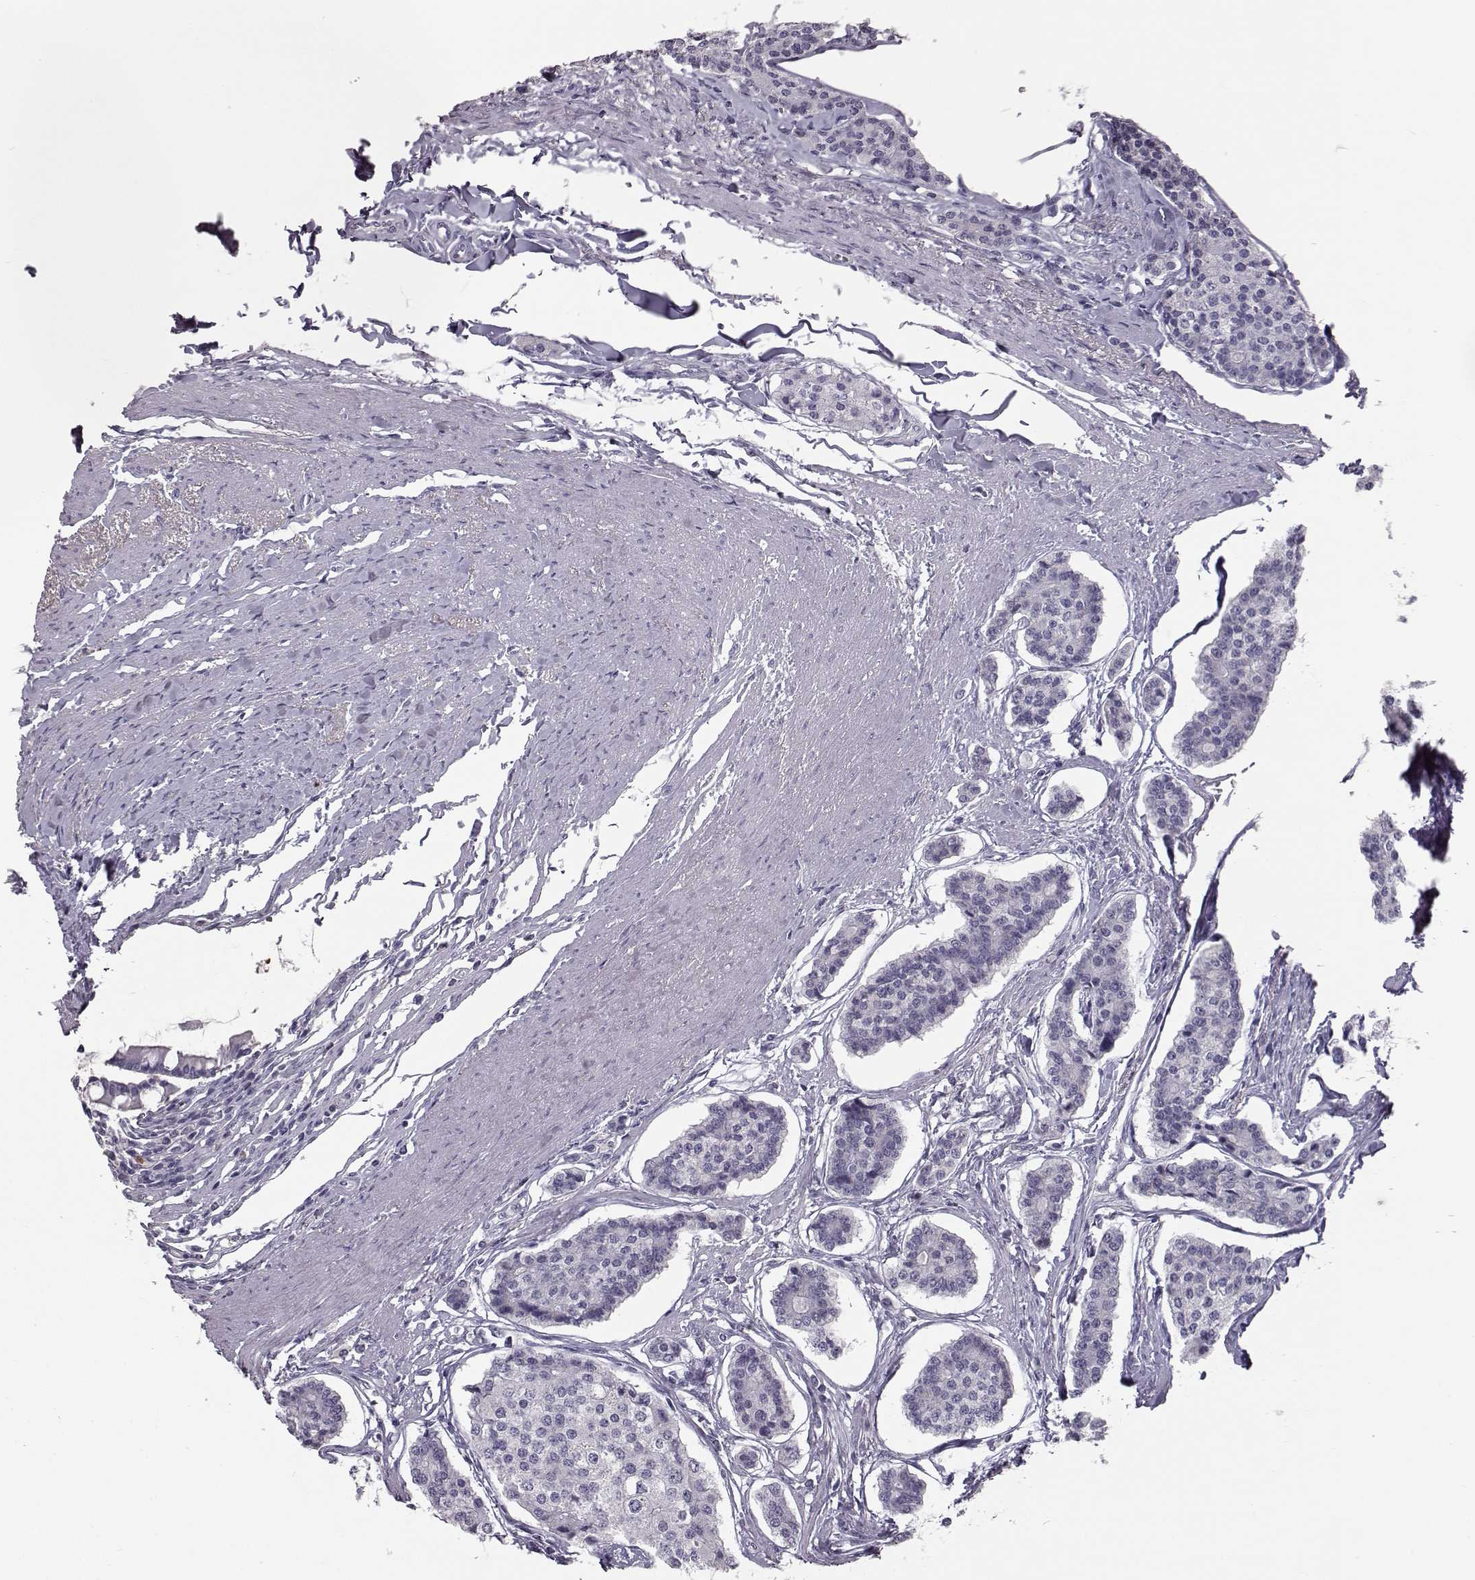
{"staining": {"intensity": "negative", "quantity": "none", "location": "none"}, "tissue": "carcinoid", "cell_type": "Tumor cells", "image_type": "cancer", "snomed": [{"axis": "morphology", "description": "Carcinoid, malignant, NOS"}, {"axis": "topography", "description": "Small intestine"}], "caption": "Immunohistochemistry (IHC) micrograph of neoplastic tissue: human carcinoid stained with DAB displays no significant protein positivity in tumor cells. (DAB immunohistochemistry, high magnification).", "gene": "CCL19", "patient": {"sex": "female", "age": 65}}